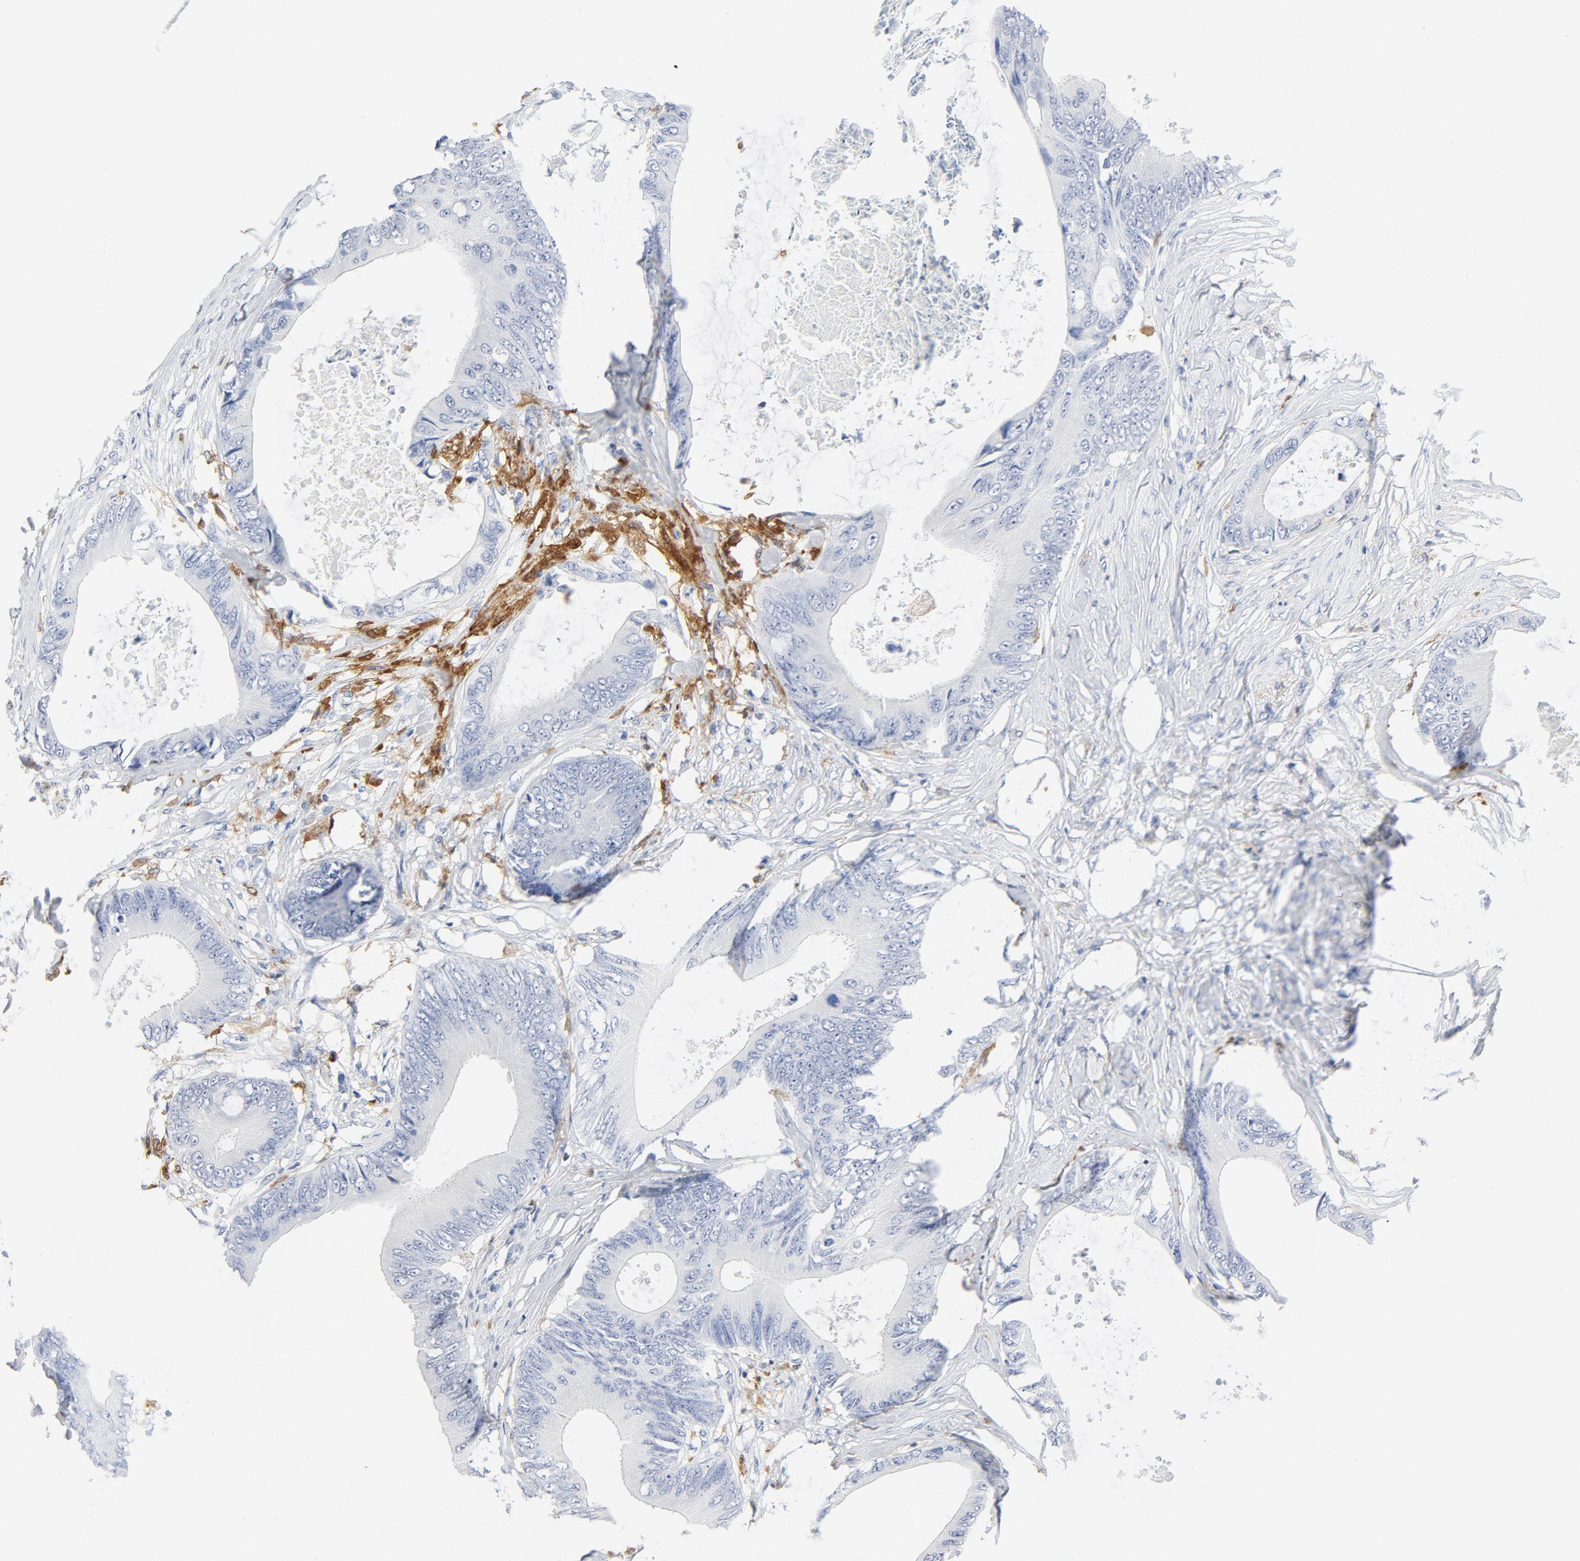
{"staining": {"intensity": "negative", "quantity": "none", "location": "none"}, "tissue": "colorectal cancer", "cell_type": "Tumor cells", "image_type": "cancer", "snomed": [{"axis": "morphology", "description": "Normal tissue, NOS"}, {"axis": "morphology", "description": "Adenocarcinoma, NOS"}, {"axis": "topography", "description": "Rectum"}, {"axis": "topography", "description": "Peripheral nerve tissue"}], "caption": "High power microscopy histopathology image of an immunohistochemistry histopathology image of colorectal adenocarcinoma, revealing no significant staining in tumor cells.", "gene": "NCF1", "patient": {"sex": "female", "age": 77}}